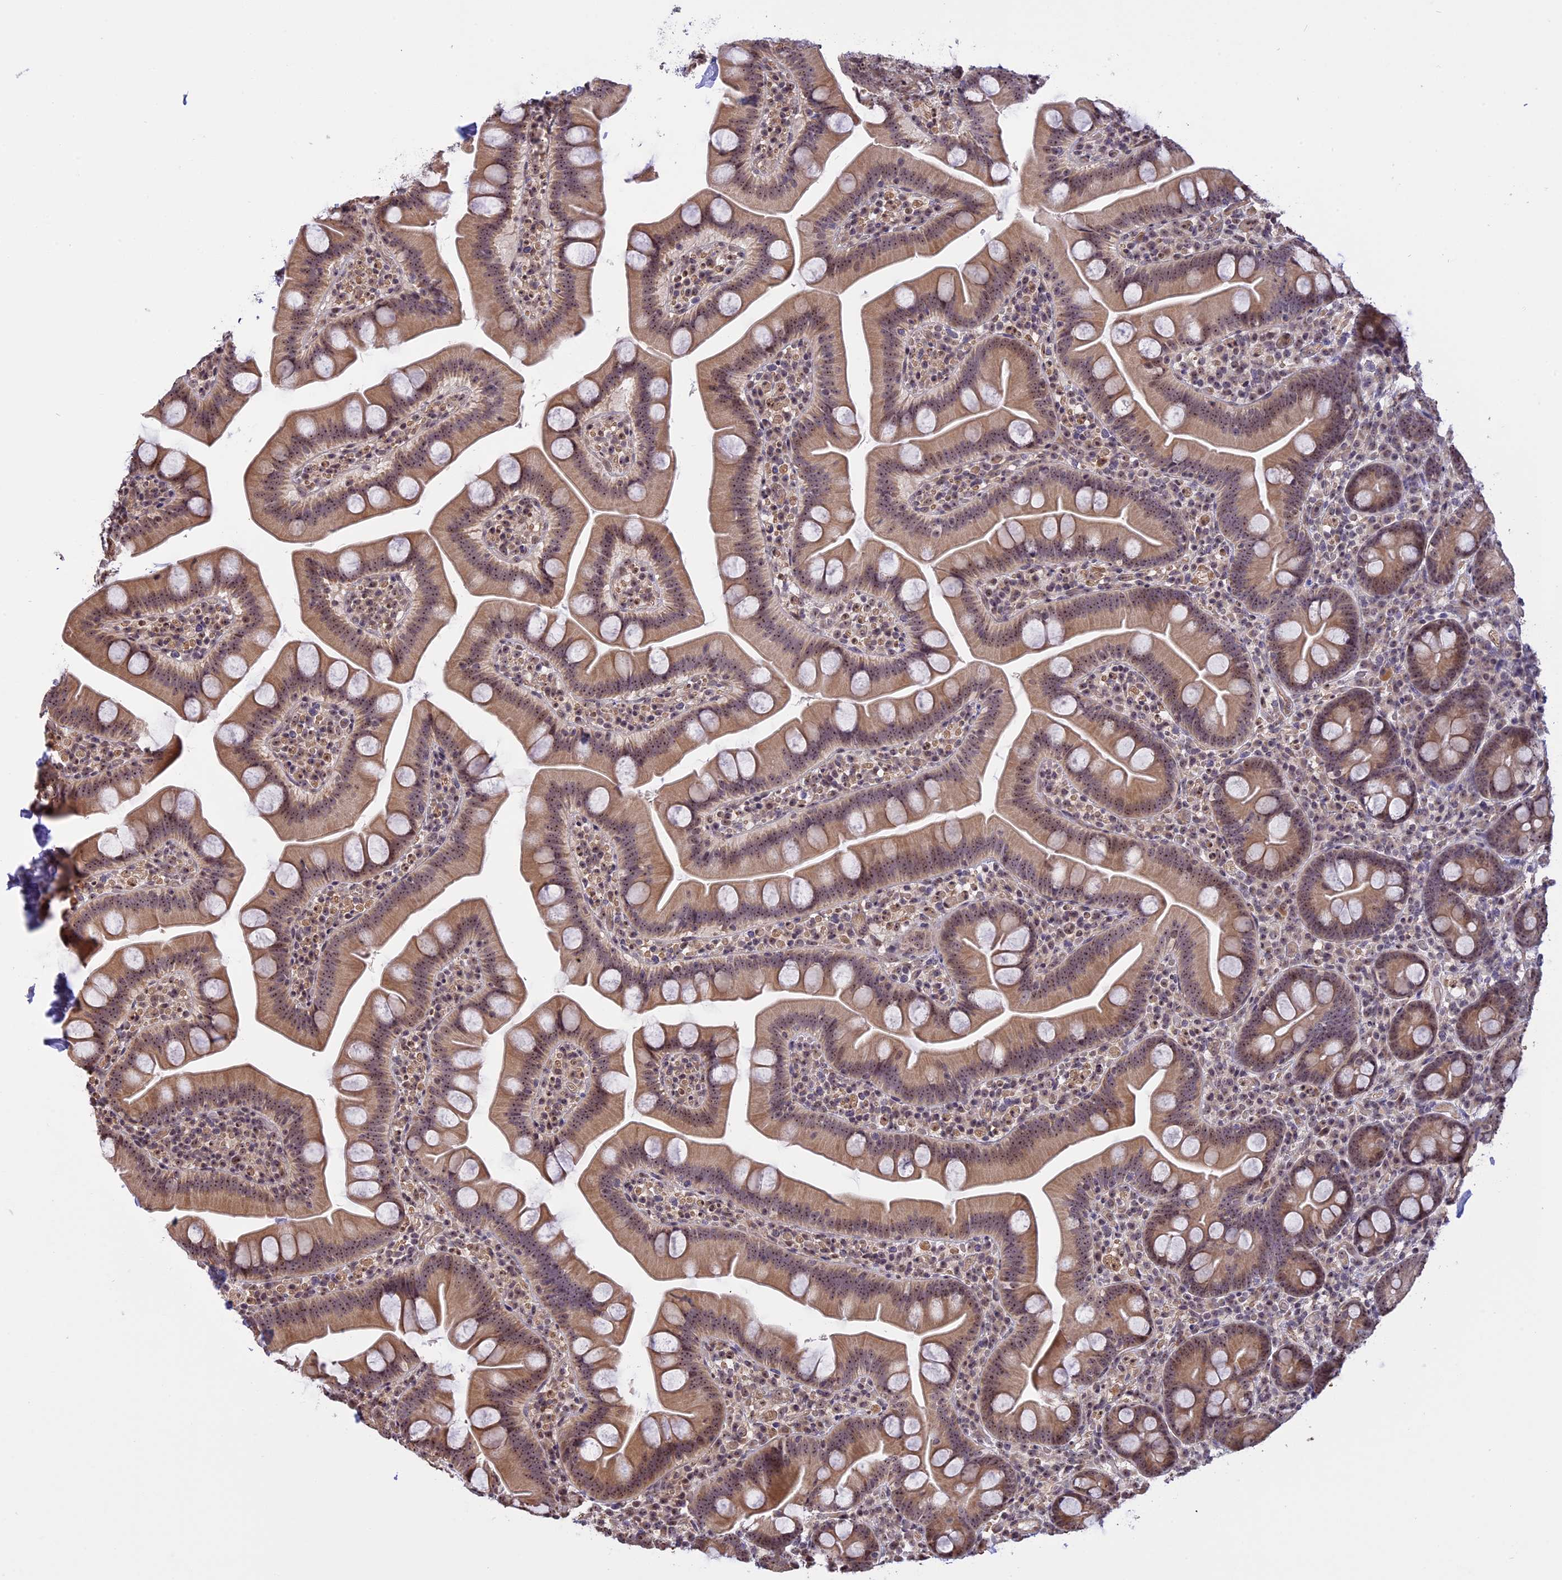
{"staining": {"intensity": "weak", "quantity": ">75%", "location": "cytoplasmic/membranous,nuclear"}, "tissue": "small intestine", "cell_type": "Glandular cells", "image_type": "normal", "snomed": [{"axis": "morphology", "description": "Normal tissue, NOS"}, {"axis": "topography", "description": "Small intestine"}], "caption": "Approximately >75% of glandular cells in normal human small intestine exhibit weak cytoplasmic/membranous,nuclear protein expression as visualized by brown immunohistochemical staining.", "gene": "MGA", "patient": {"sex": "female", "age": 68}}